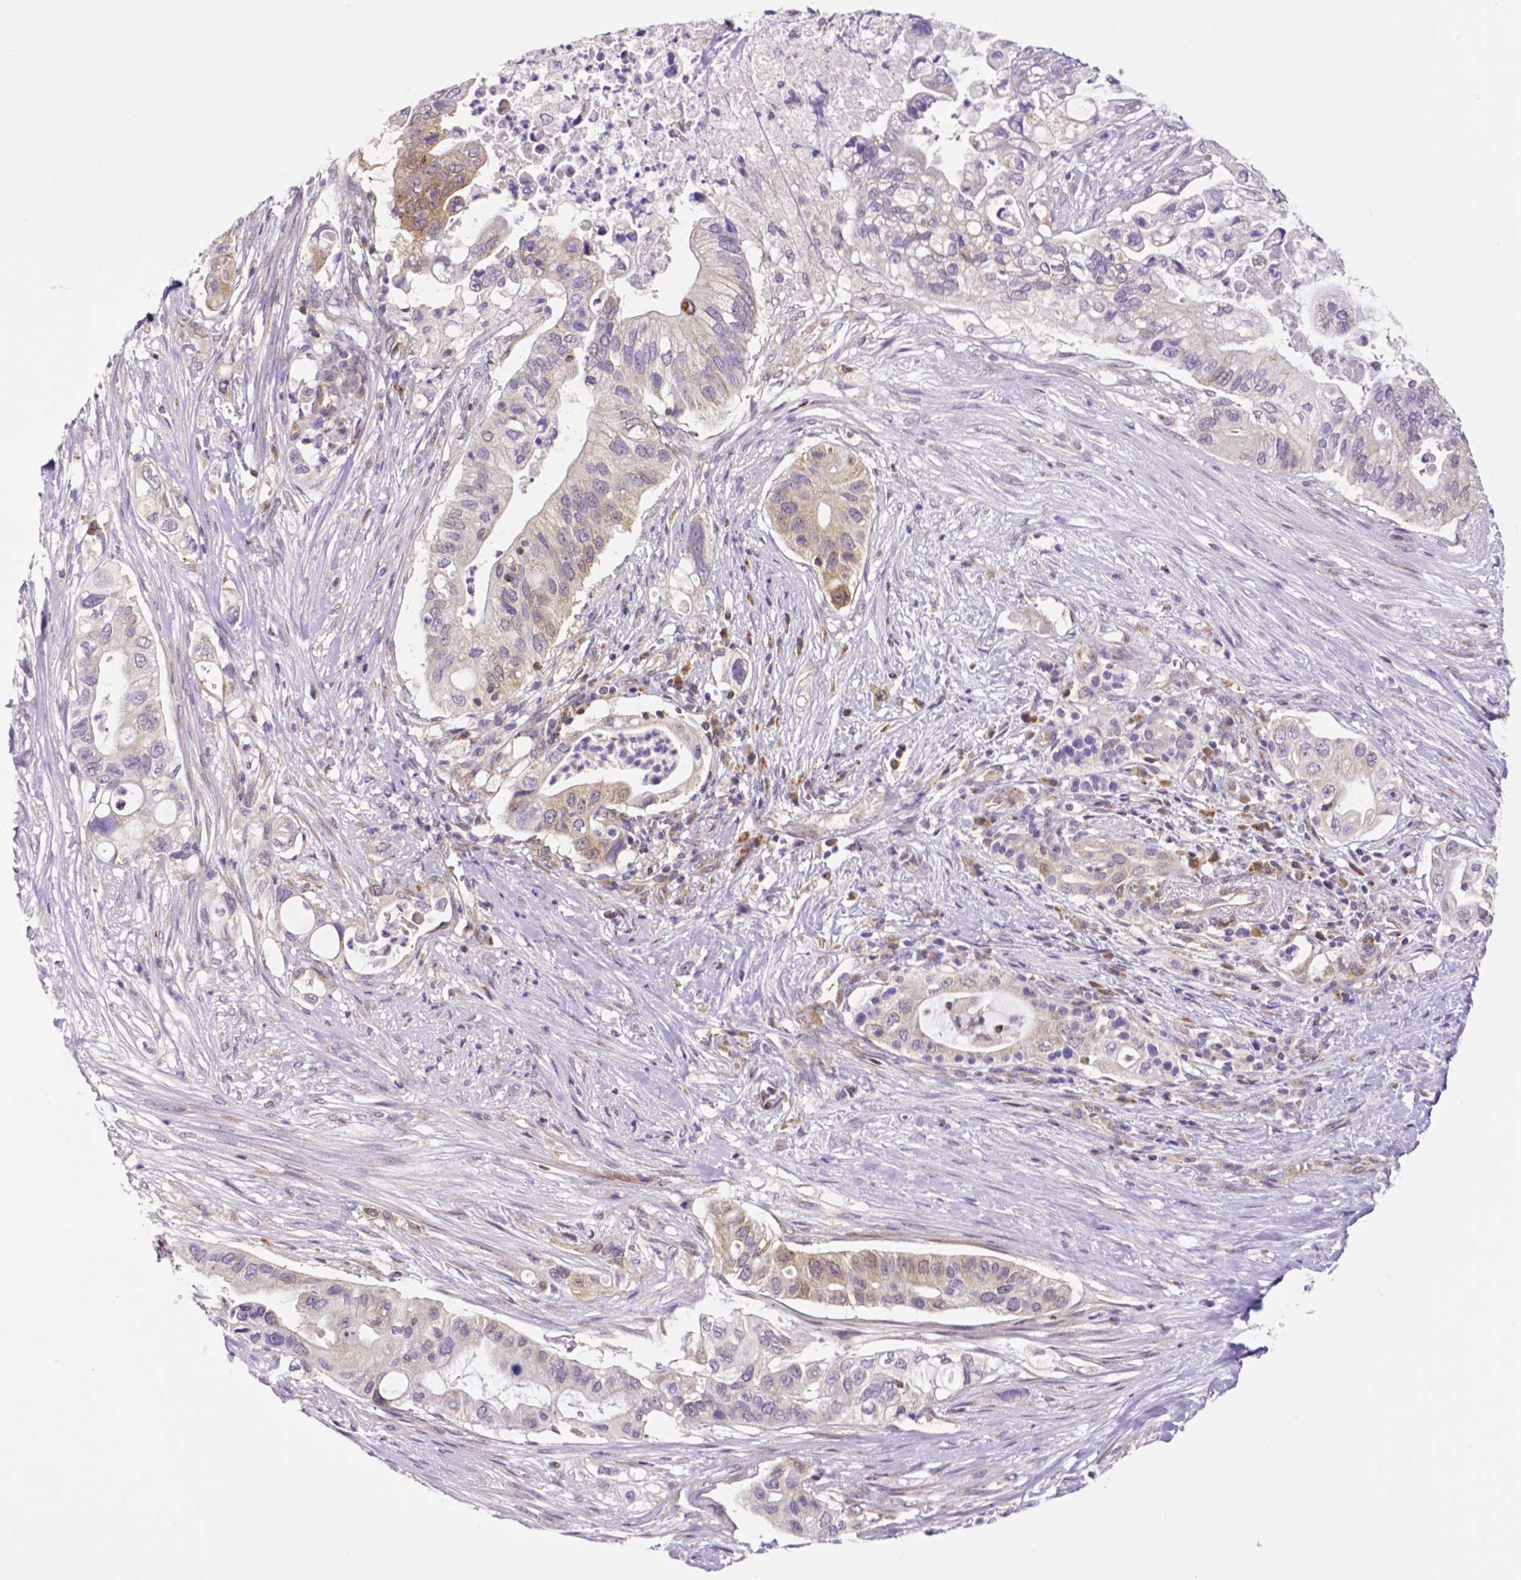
{"staining": {"intensity": "weak", "quantity": "25%-75%", "location": "cytoplasmic/membranous"}, "tissue": "pancreatic cancer", "cell_type": "Tumor cells", "image_type": "cancer", "snomed": [{"axis": "morphology", "description": "Adenocarcinoma, NOS"}, {"axis": "topography", "description": "Pancreas"}], "caption": "Human pancreatic cancer (adenocarcinoma) stained with a protein marker exhibits weak staining in tumor cells.", "gene": "MCL1", "patient": {"sex": "female", "age": 72}}